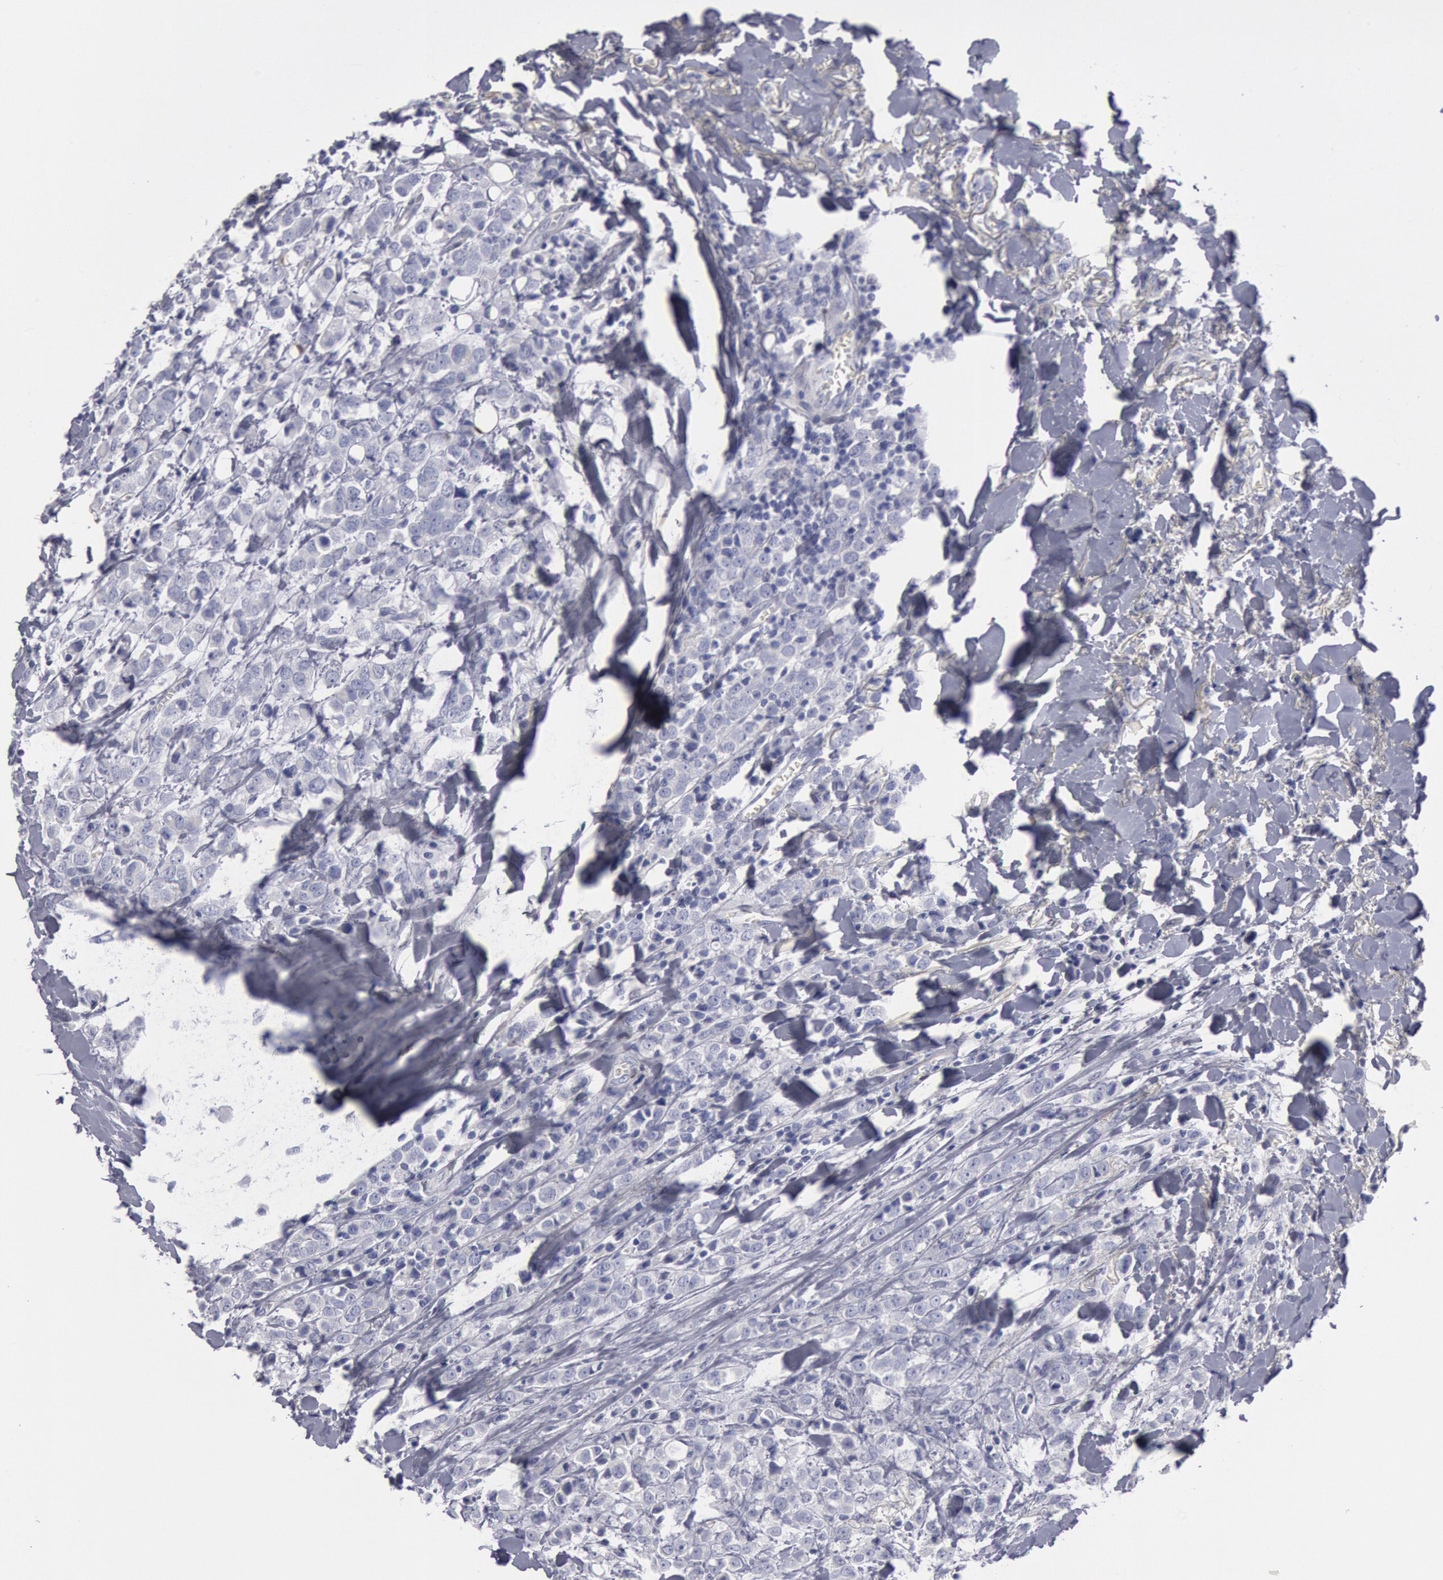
{"staining": {"intensity": "negative", "quantity": "none", "location": "none"}, "tissue": "breast cancer", "cell_type": "Tumor cells", "image_type": "cancer", "snomed": [{"axis": "morphology", "description": "Lobular carcinoma"}, {"axis": "topography", "description": "Breast"}], "caption": "A micrograph of human breast cancer is negative for staining in tumor cells.", "gene": "FHL1", "patient": {"sex": "female", "age": 57}}